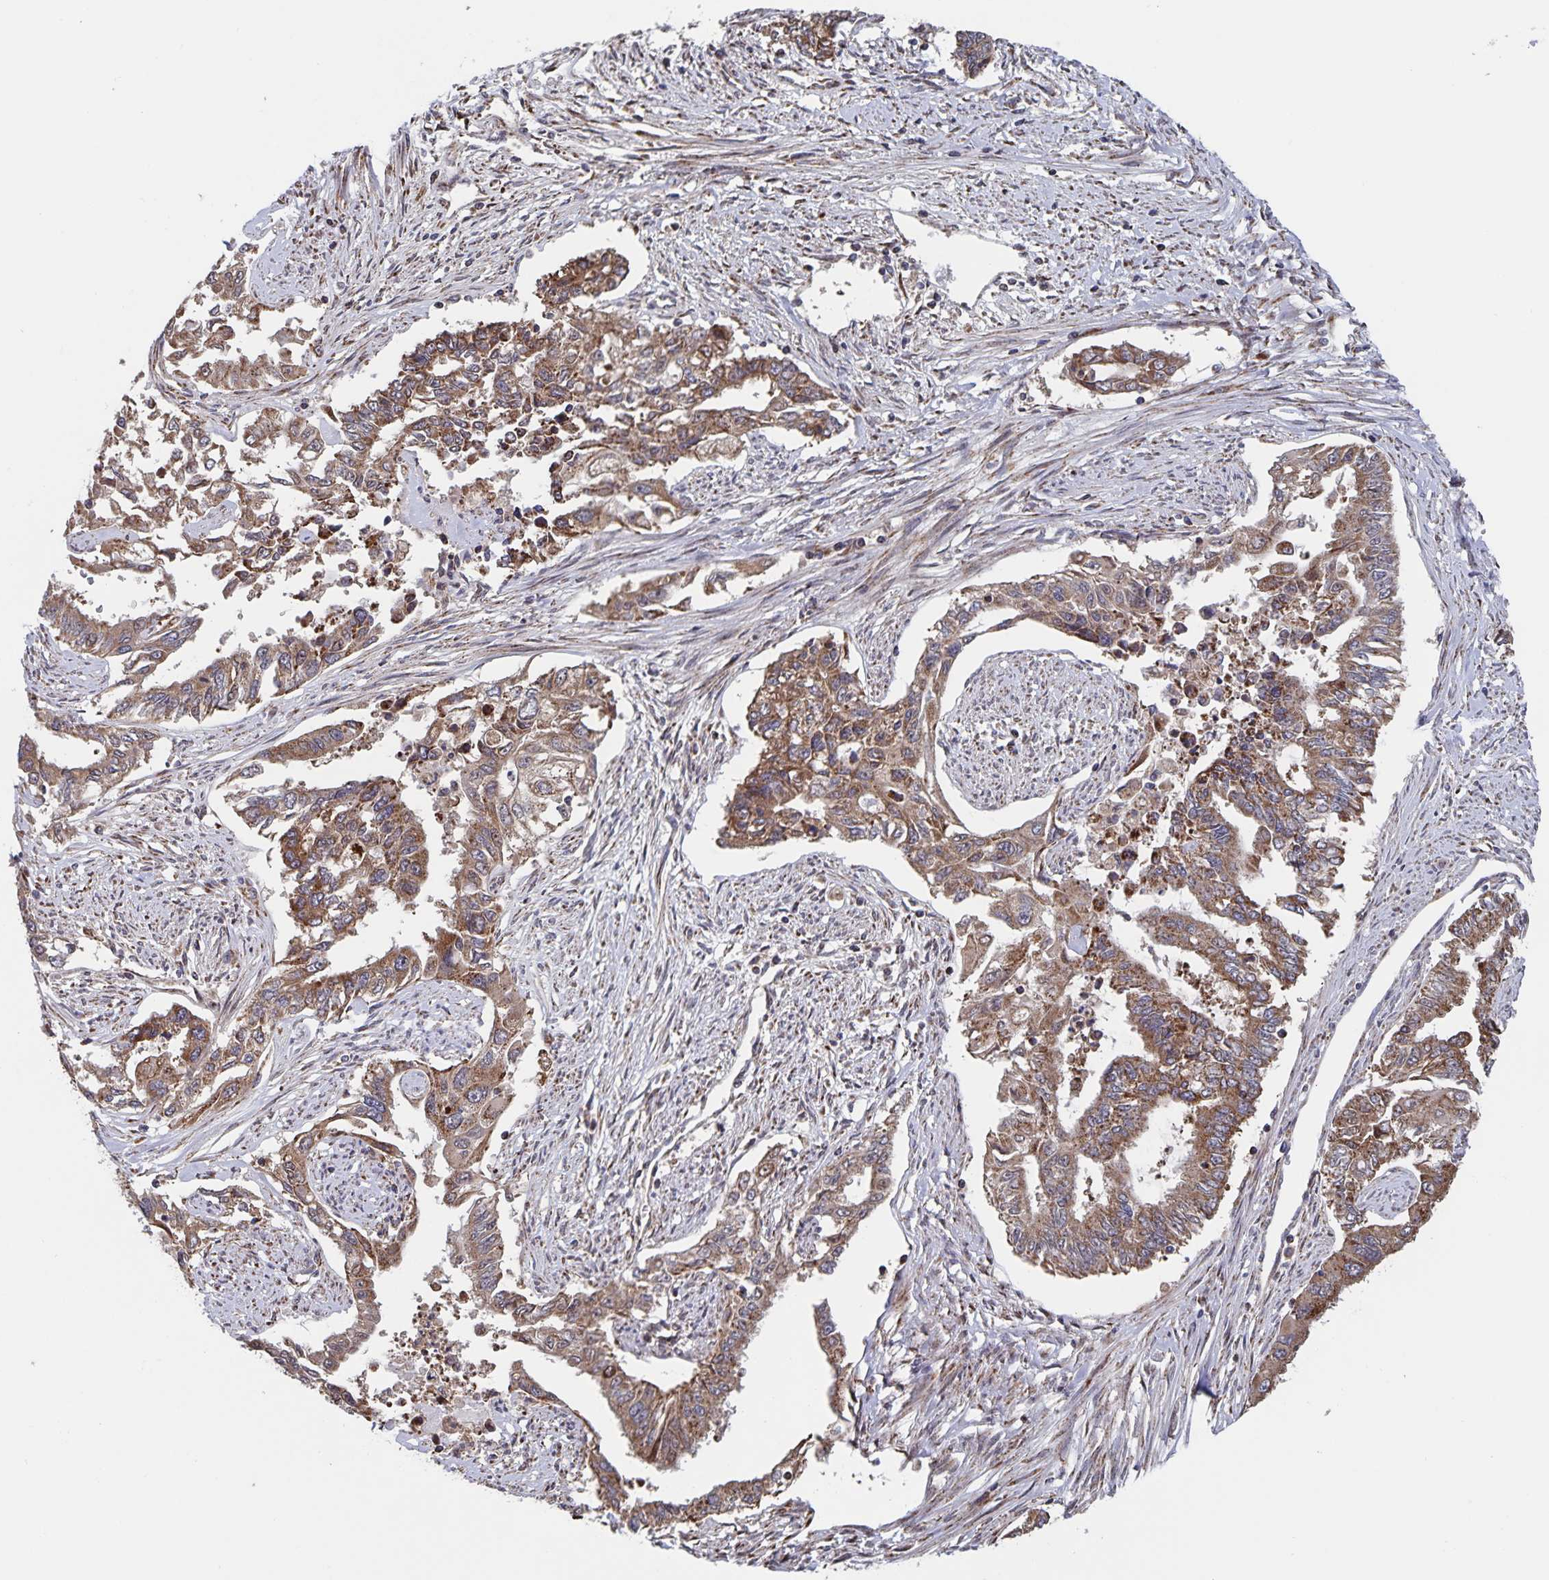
{"staining": {"intensity": "moderate", "quantity": ">75%", "location": "cytoplasmic/membranous"}, "tissue": "endometrial cancer", "cell_type": "Tumor cells", "image_type": "cancer", "snomed": [{"axis": "morphology", "description": "Adenocarcinoma, NOS"}, {"axis": "topography", "description": "Uterus"}], "caption": "Protein positivity by immunohistochemistry (IHC) reveals moderate cytoplasmic/membranous expression in about >75% of tumor cells in adenocarcinoma (endometrial). (Stains: DAB in brown, nuclei in blue, Microscopy: brightfield microscopy at high magnification).", "gene": "ACACA", "patient": {"sex": "female", "age": 59}}